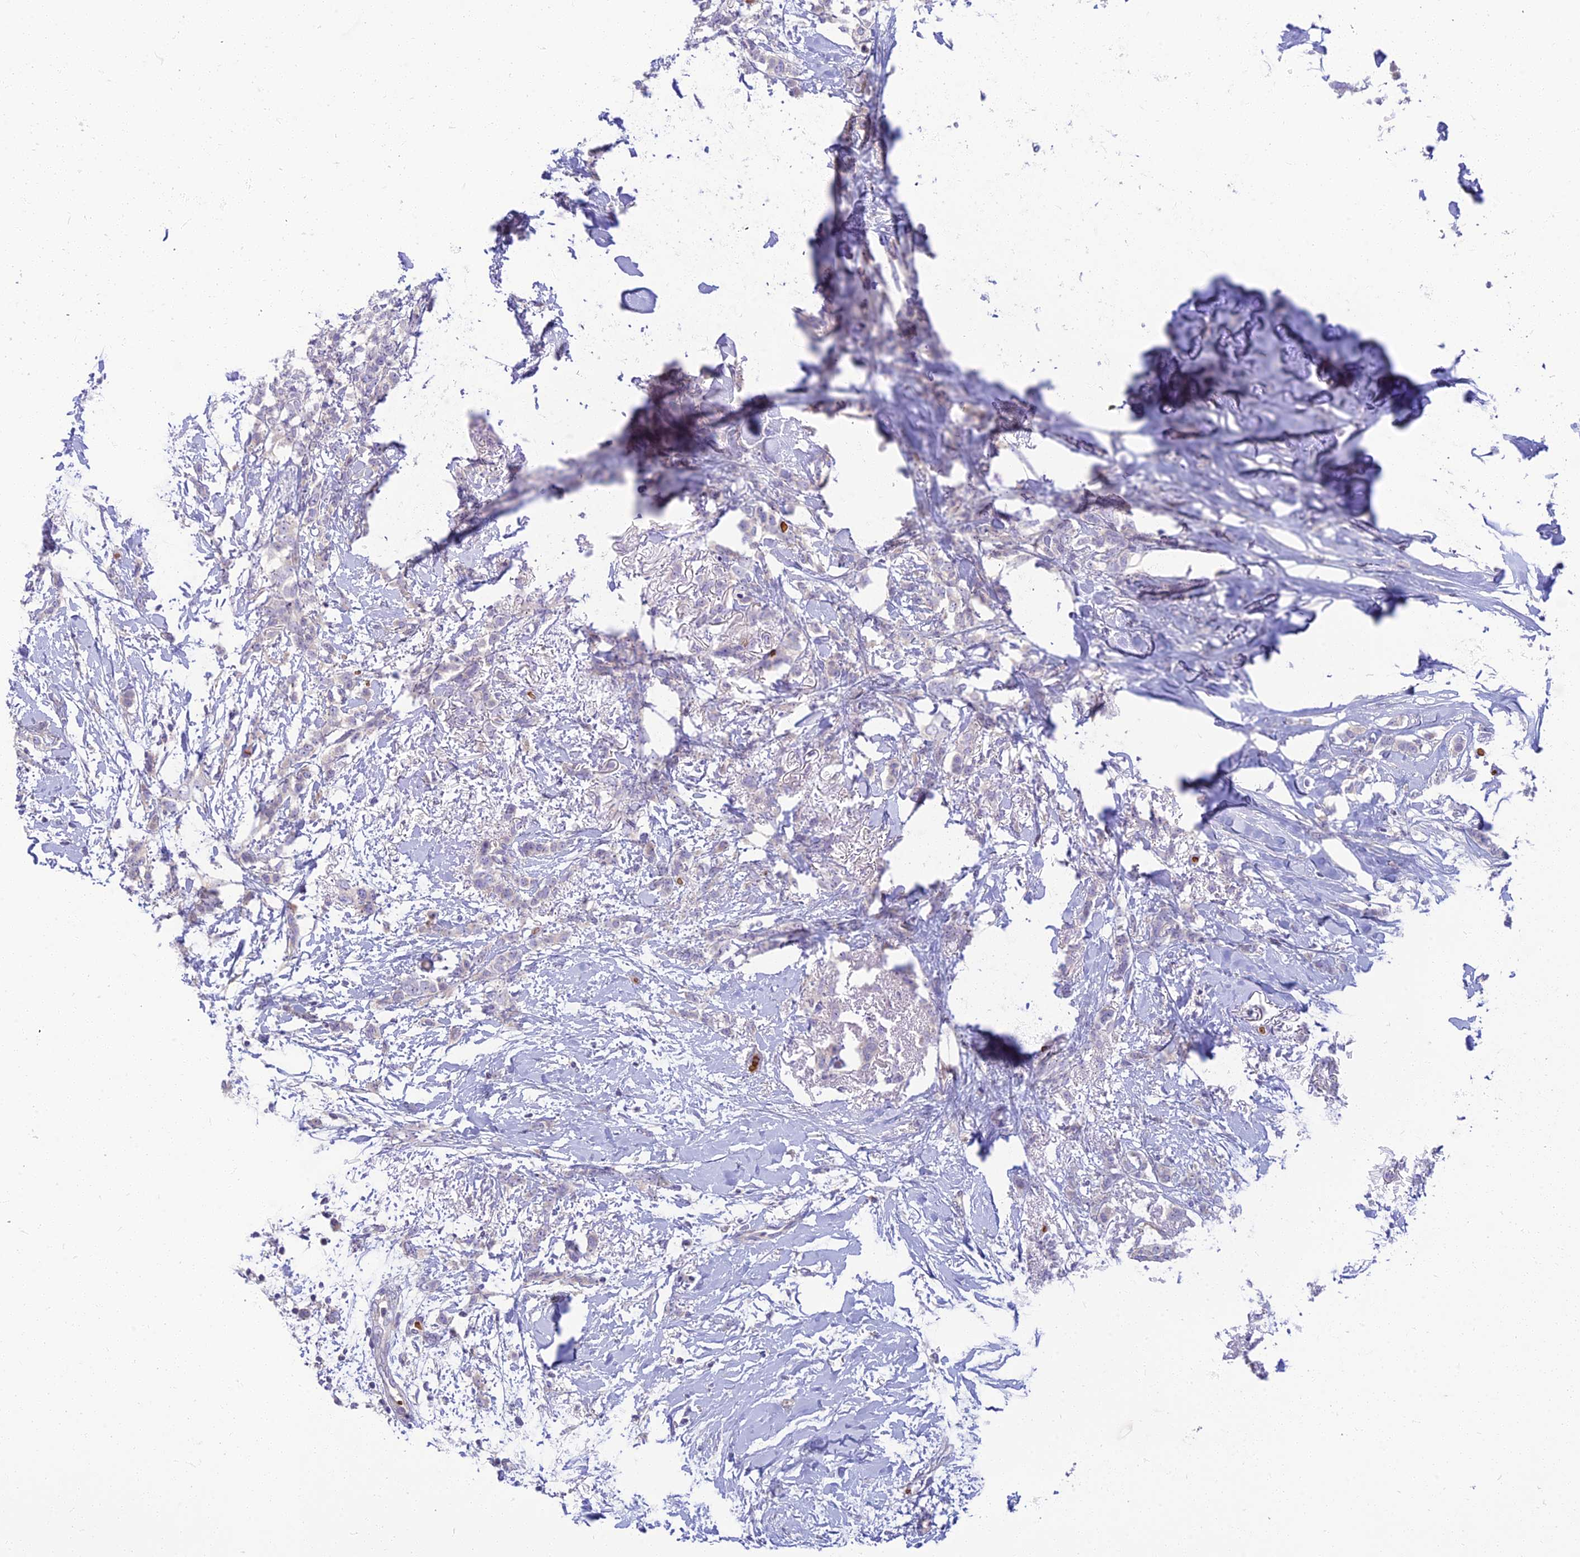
{"staining": {"intensity": "negative", "quantity": "none", "location": "none"}, "tissue": "breast cancer", "cell_type": "Tumor cells", "image_type": "cancer", "snomed": [{"axis": "morphology", "description": "Duct carcinoma"}, {"axis": "topography", "description": "Breast"}], "caption": "Immunohistochemical staining of infiltrating ductal carcinoma (breast) reveals no significant expression in tumor cells.", "gene": "CLIP4", "patient": {"sex": "female", "age": 72}}